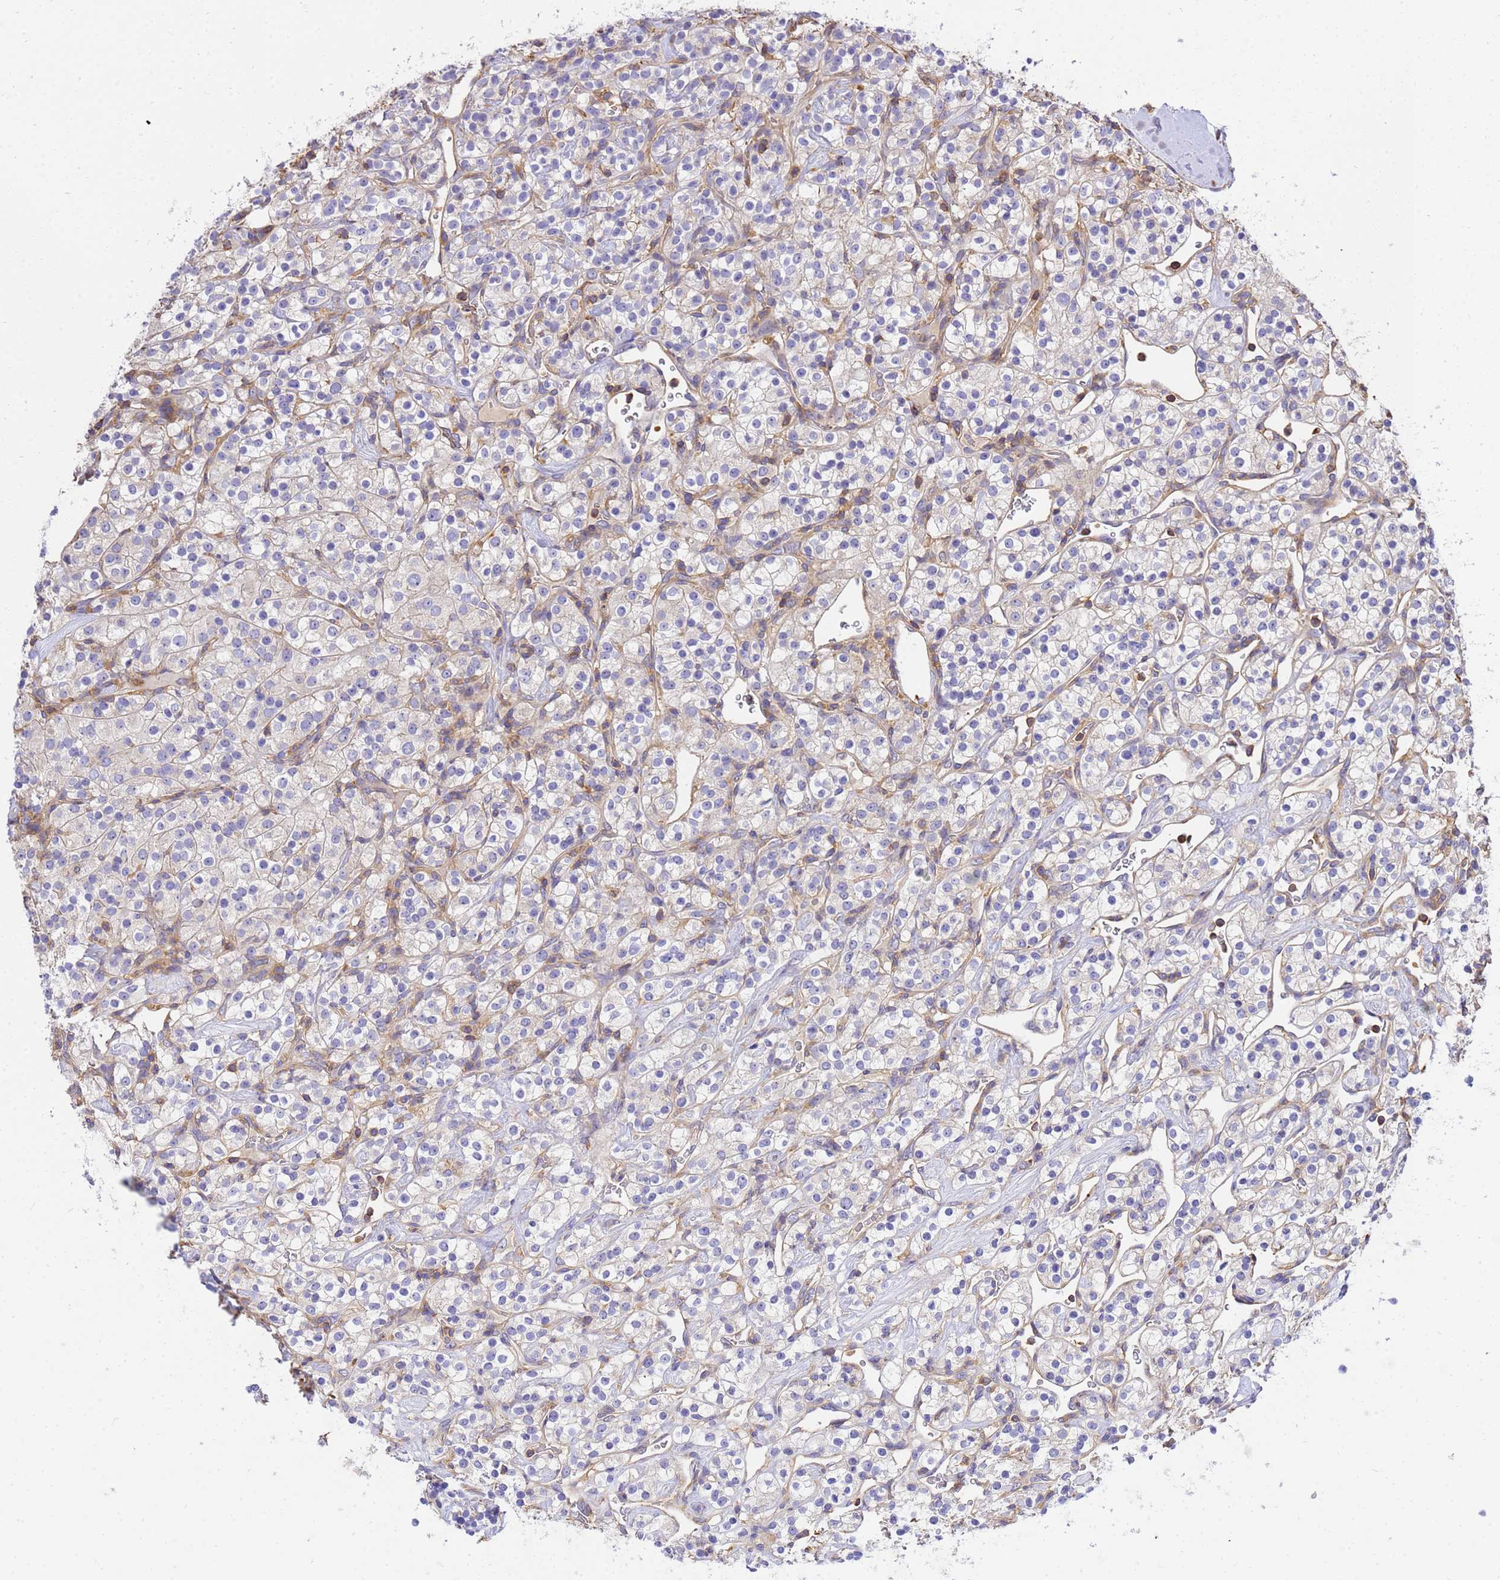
{"staining": {"intensity": "negative", "quantity": "none", "location": "none"}, "tissue": "renal cancer", "cell_type": "Tumor cells", "image_type": "cancer", "snomed": [{"axis": "morphology", "description": "Adenocarcinoma, NOS"}, {"axis": "topography", "description": "Kidney"}], "caption": "Tumor cells are negative for protein expression in human renal cancer.", "gene": "WDR64", "patient": {"sex": "male", "age": 77}}